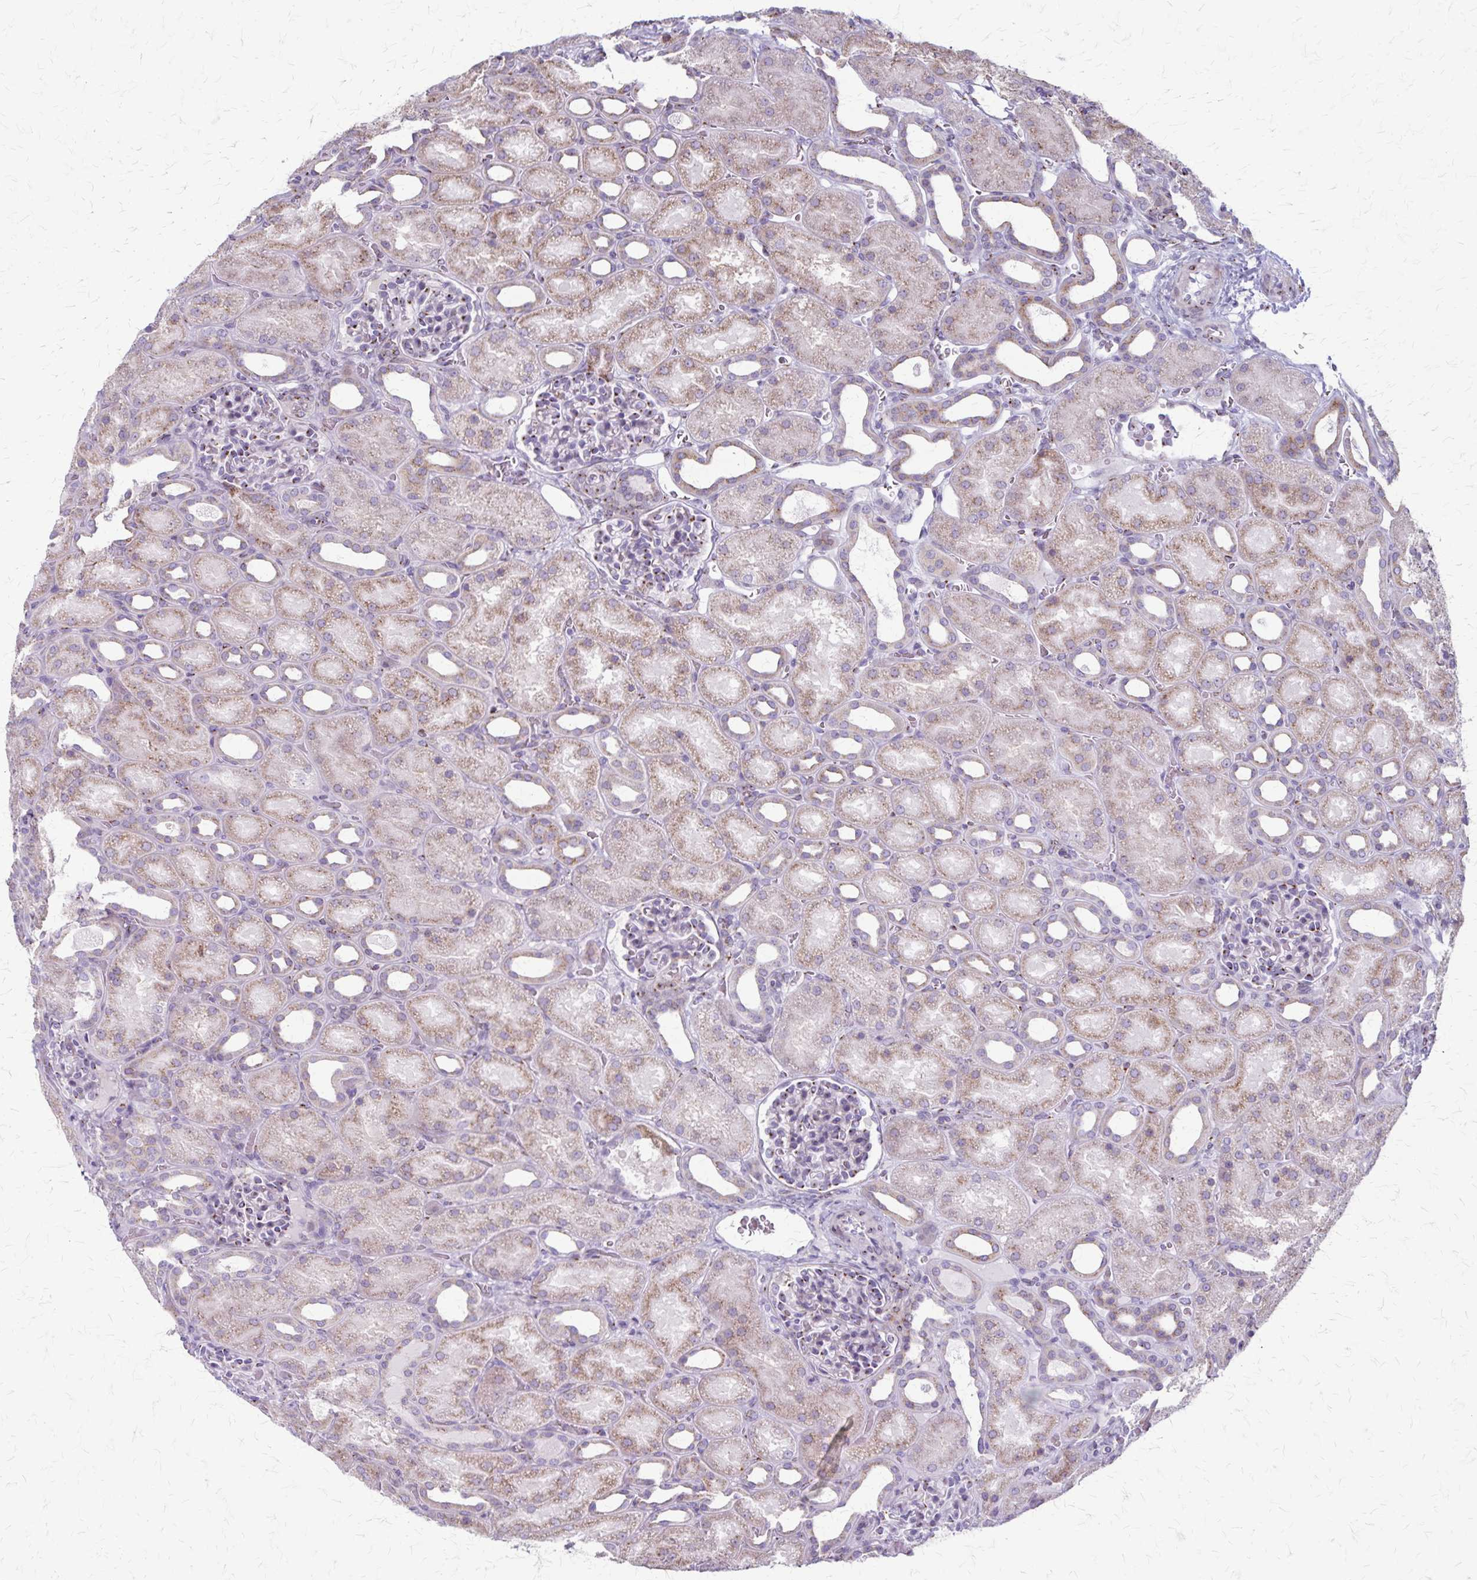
{"staining": {"intensity": "moderate", "quantity": "25%-75%", "location": "cytoplasmic/membranous"}, "tissue": "kidney", "cell_type": "Cells in glomeruli", "image_type": "normal", "snomed": [{"axis": "morphology", "description": "Normal tissue, NOS"}, {"axis": "topography", "description": "Kidney"}], "caption": "A micrograph of human kidney stained for a protein shows moderate cytoplasmic/membranous brown staining in cells in glomeruli. (DAB = brown stain, brightfield microscopy at high magnification).", "gene": "MCFD2", "patient": {"sex": "male", "age": 2}}